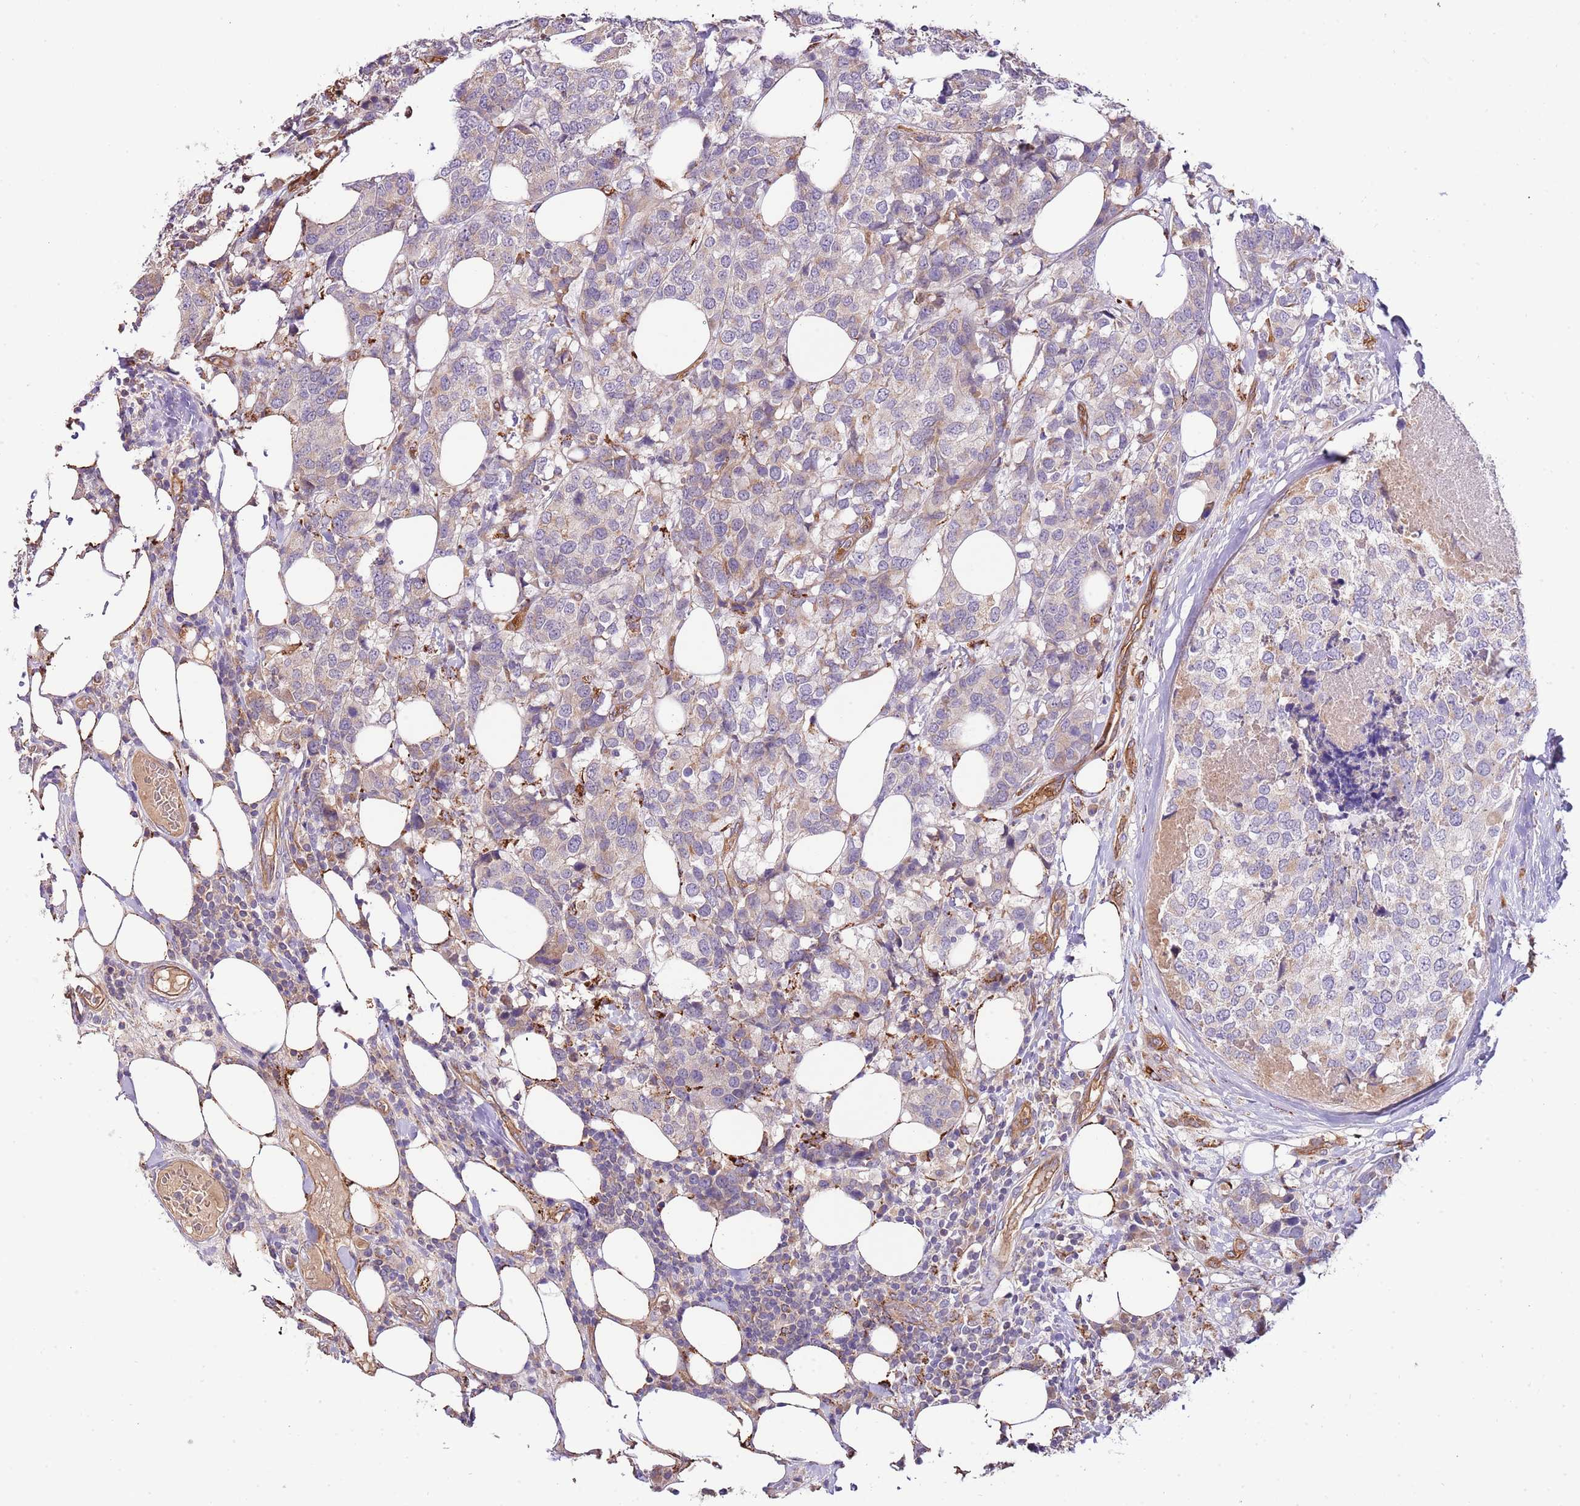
{"staining": {"intensity": "weak", "quantity": "<25%", "location": "cytoplasmic/membranous"}, "tissue": "breast cancer", "cell_type": "Tumor cells", "image_type": "cancer", "snomed": [{"axis": "morphology", "description": "Lobular carcinoma"}, {"axis": "topography", "description": "Breast"}], "caption": "Breast cancer was stained to show a protein in brown. There is no significant staining in tumor cells. (DAB (3,3'-diaminobenzidine) immunohistochemistry visualized using brightfield microscopy, high magnification).", "gene": "DOCK6", "patient": {"sex": "female", "age": 59}}